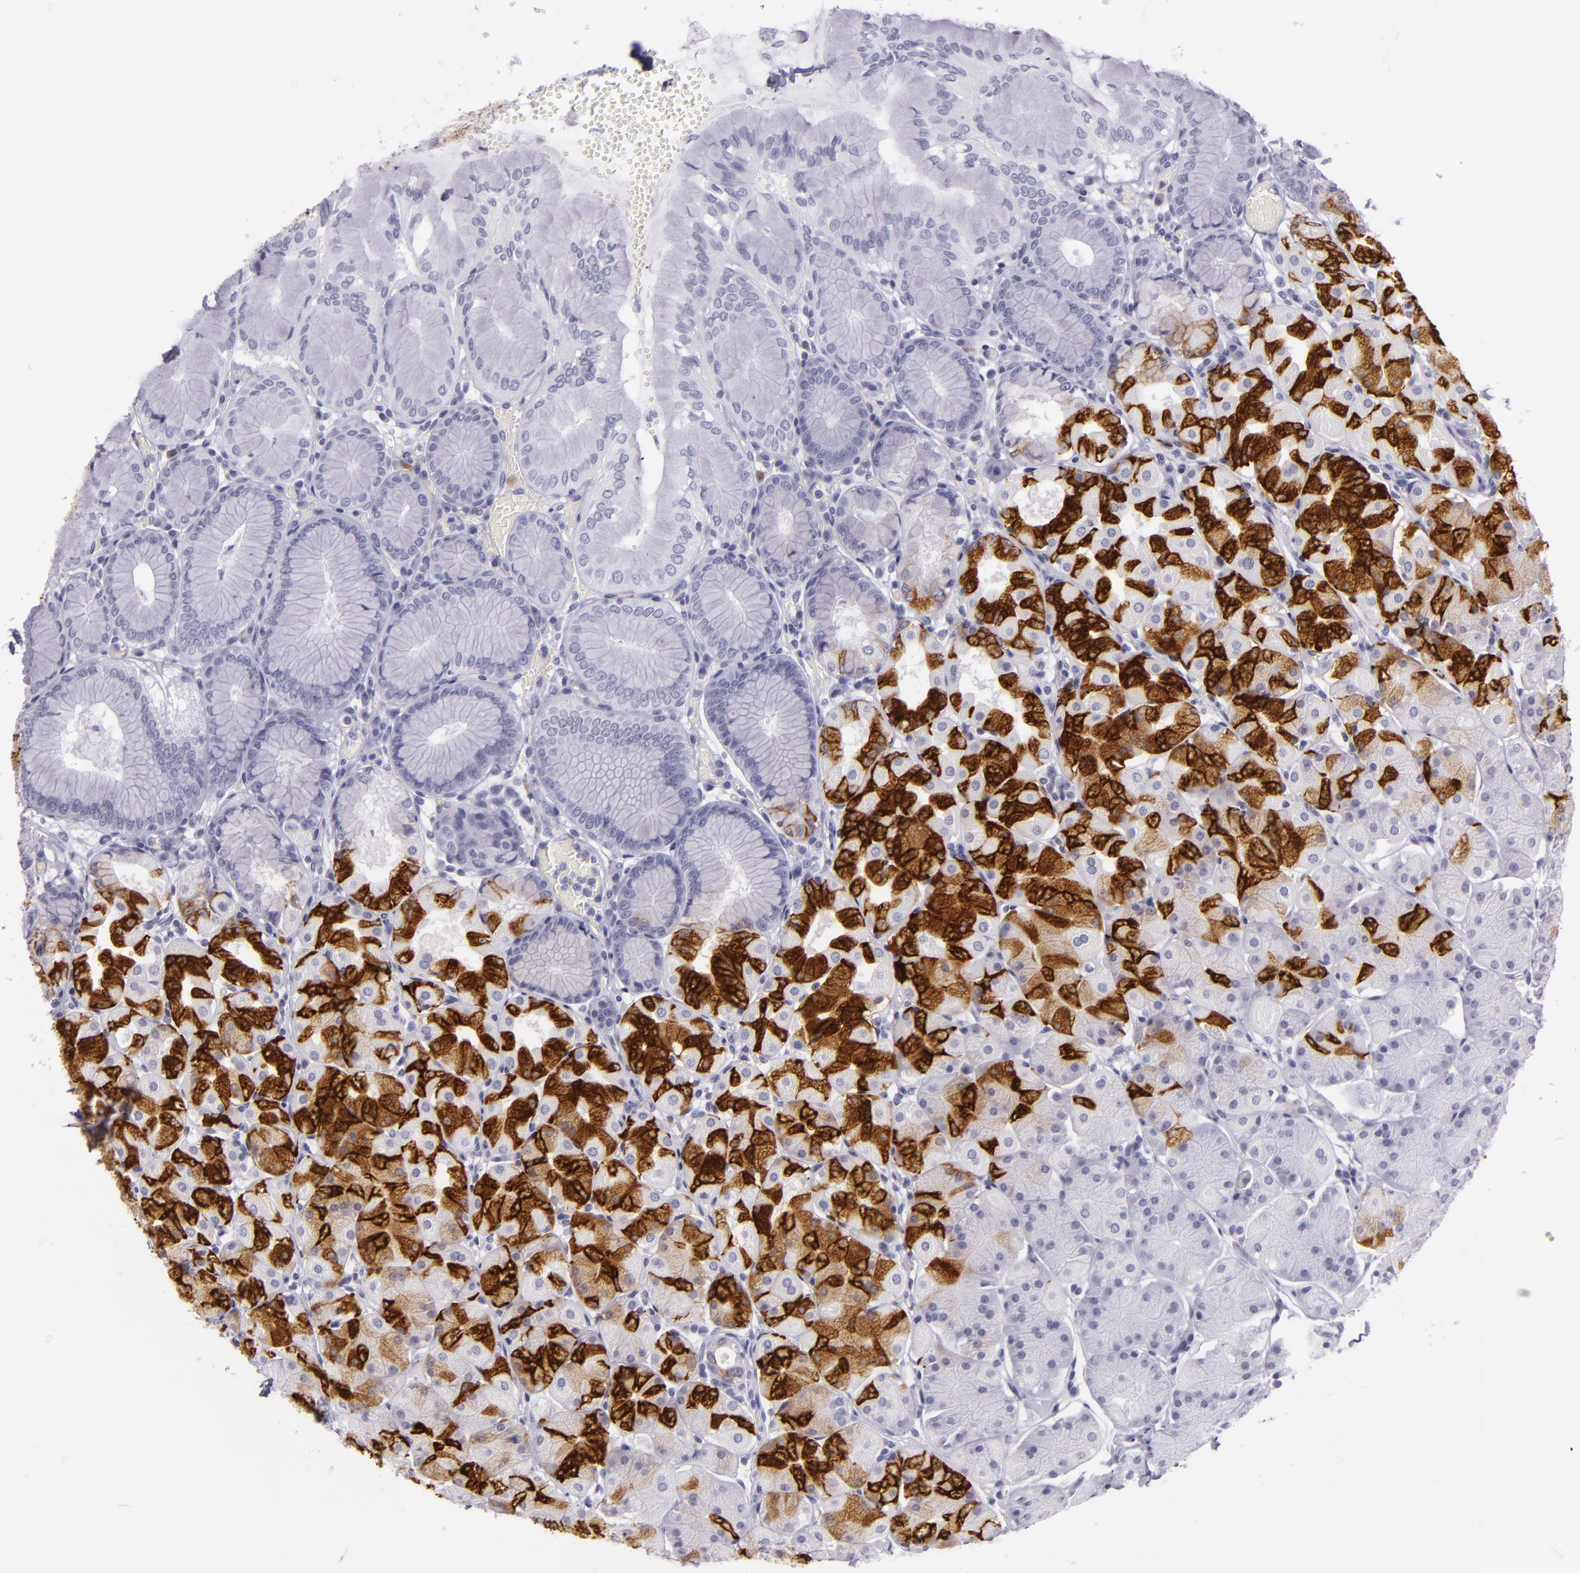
{"staining": {"intensity": "strong", "quantity": "<25%", "location": "cytoplasmic/membranous"}, "tissue": "stomach", "cell_type": "Glandular cells", "image_type": "normal", "snomed": [{"axis": "morphology", "description": "Normal tissue, NOS"}, {"axis": "topography", "description": "Stomach, upper"}, {"axis": "topography", "description": "Stomach"}], "caption": "Protein positivity by immunohistochemistry (IHC) shows strong cytoplasmic/membranous positivity in approximately <25% of glandular cells in benign stomach. The protein of interest is shown in brown color, while the nuclei are stained blue.", "gene": "MUC6", "patient": {"sex": "male", "age": 76}}